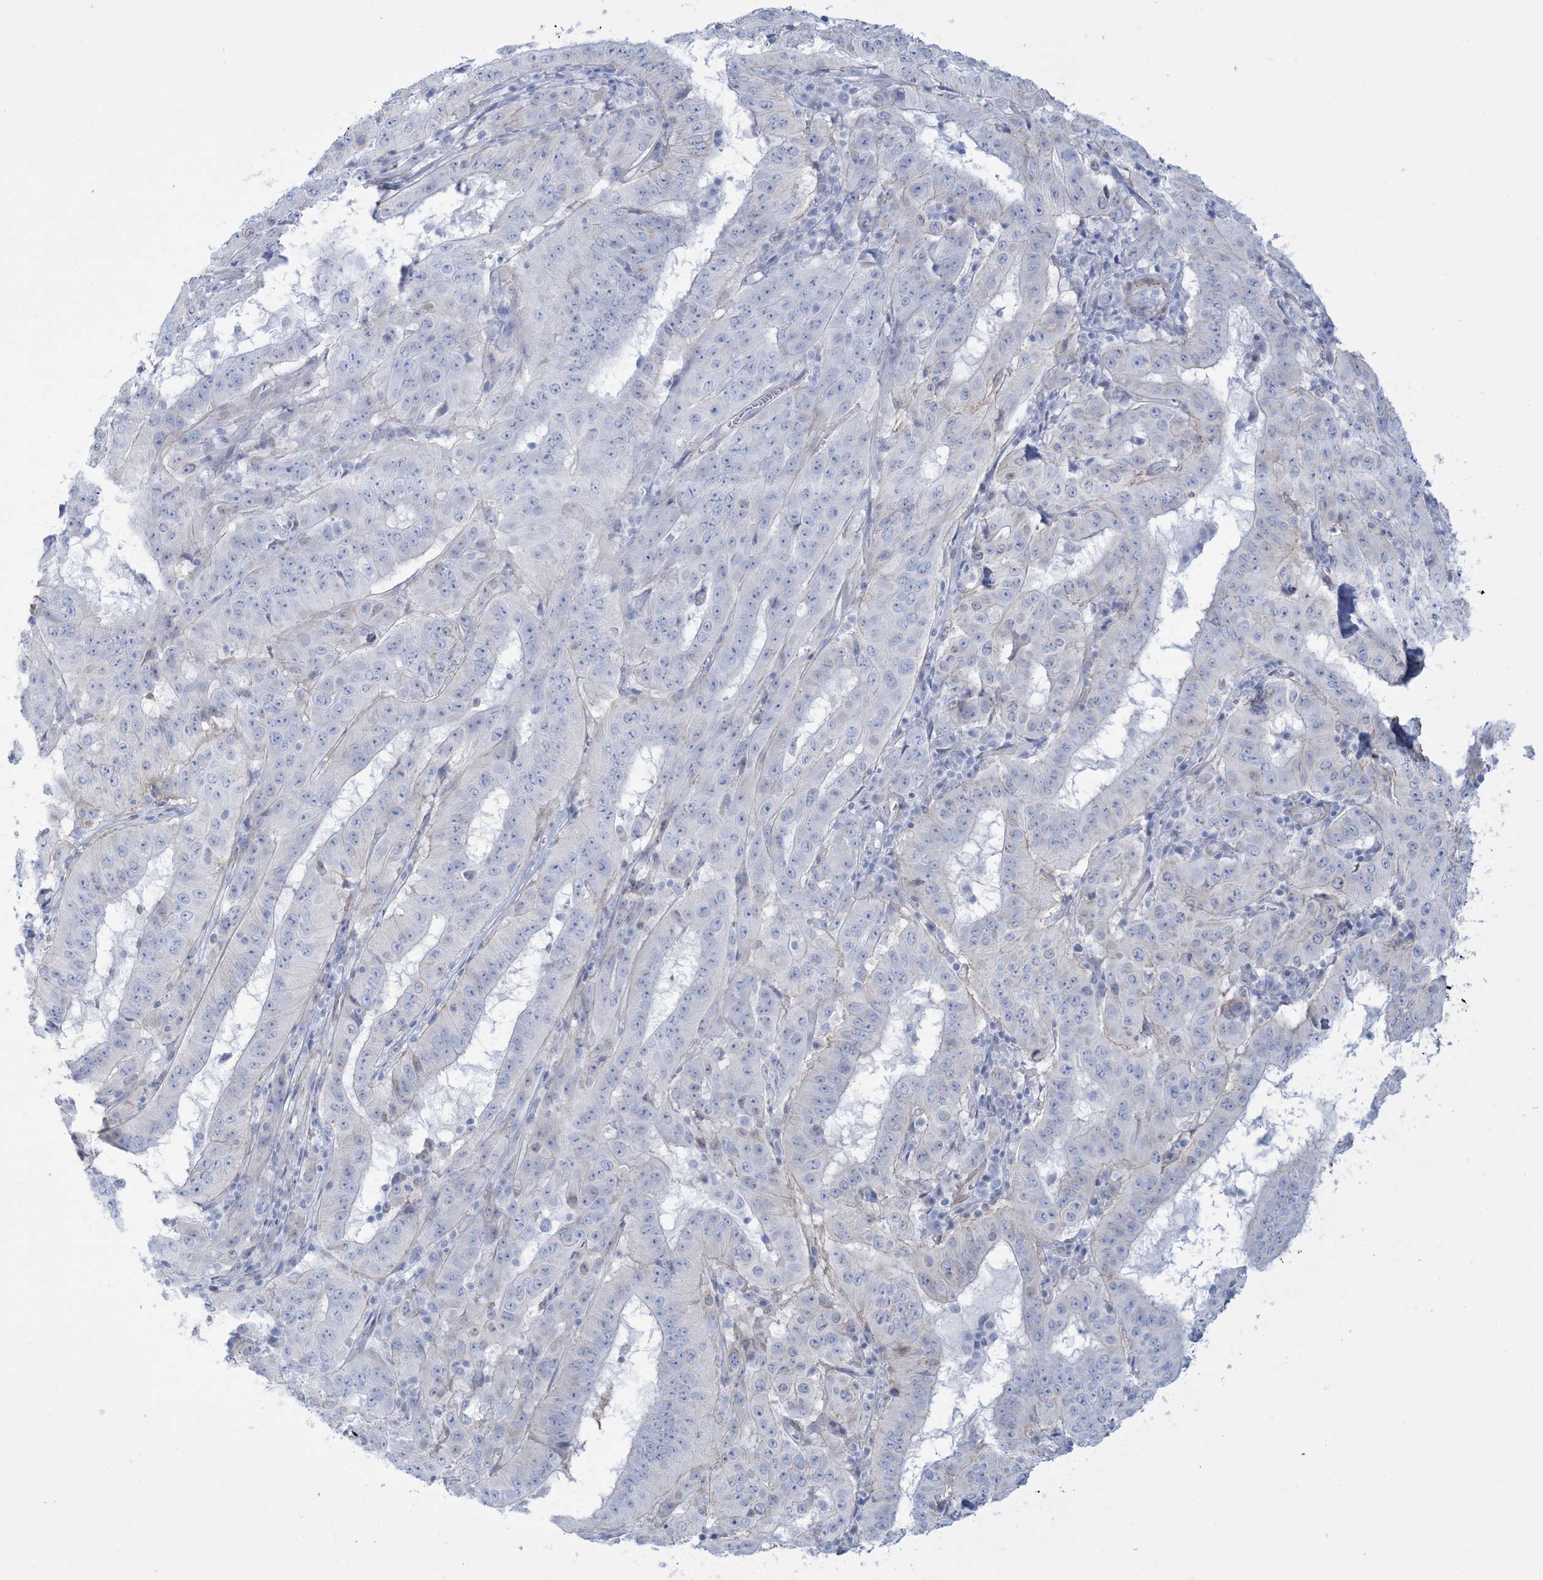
{"staining": {"intensity": "negative", "quantity": "none", "location": "none"}, "tissue": "pancreatic cancer", "cell_type": "Tumor cells", "image_type": "cancer", "snomed": [{"axis": "morphology", "description": "Adenocarcinoma, NOS"}, {"axis": "topography", "description": "Pancreas"}], "caption": "Tumor cells are negative for brown protein staining in adenocarcinoma (pancreatic). The staining was performed using DAB (3,3'-diaminobenzidine) to visualize the protein expression in brown, while the nuclei were stained in blue with hematoxylin (Magnification: 20x).", "gene": "AGXT", "patient": {"sex": "male", "age": 63}}